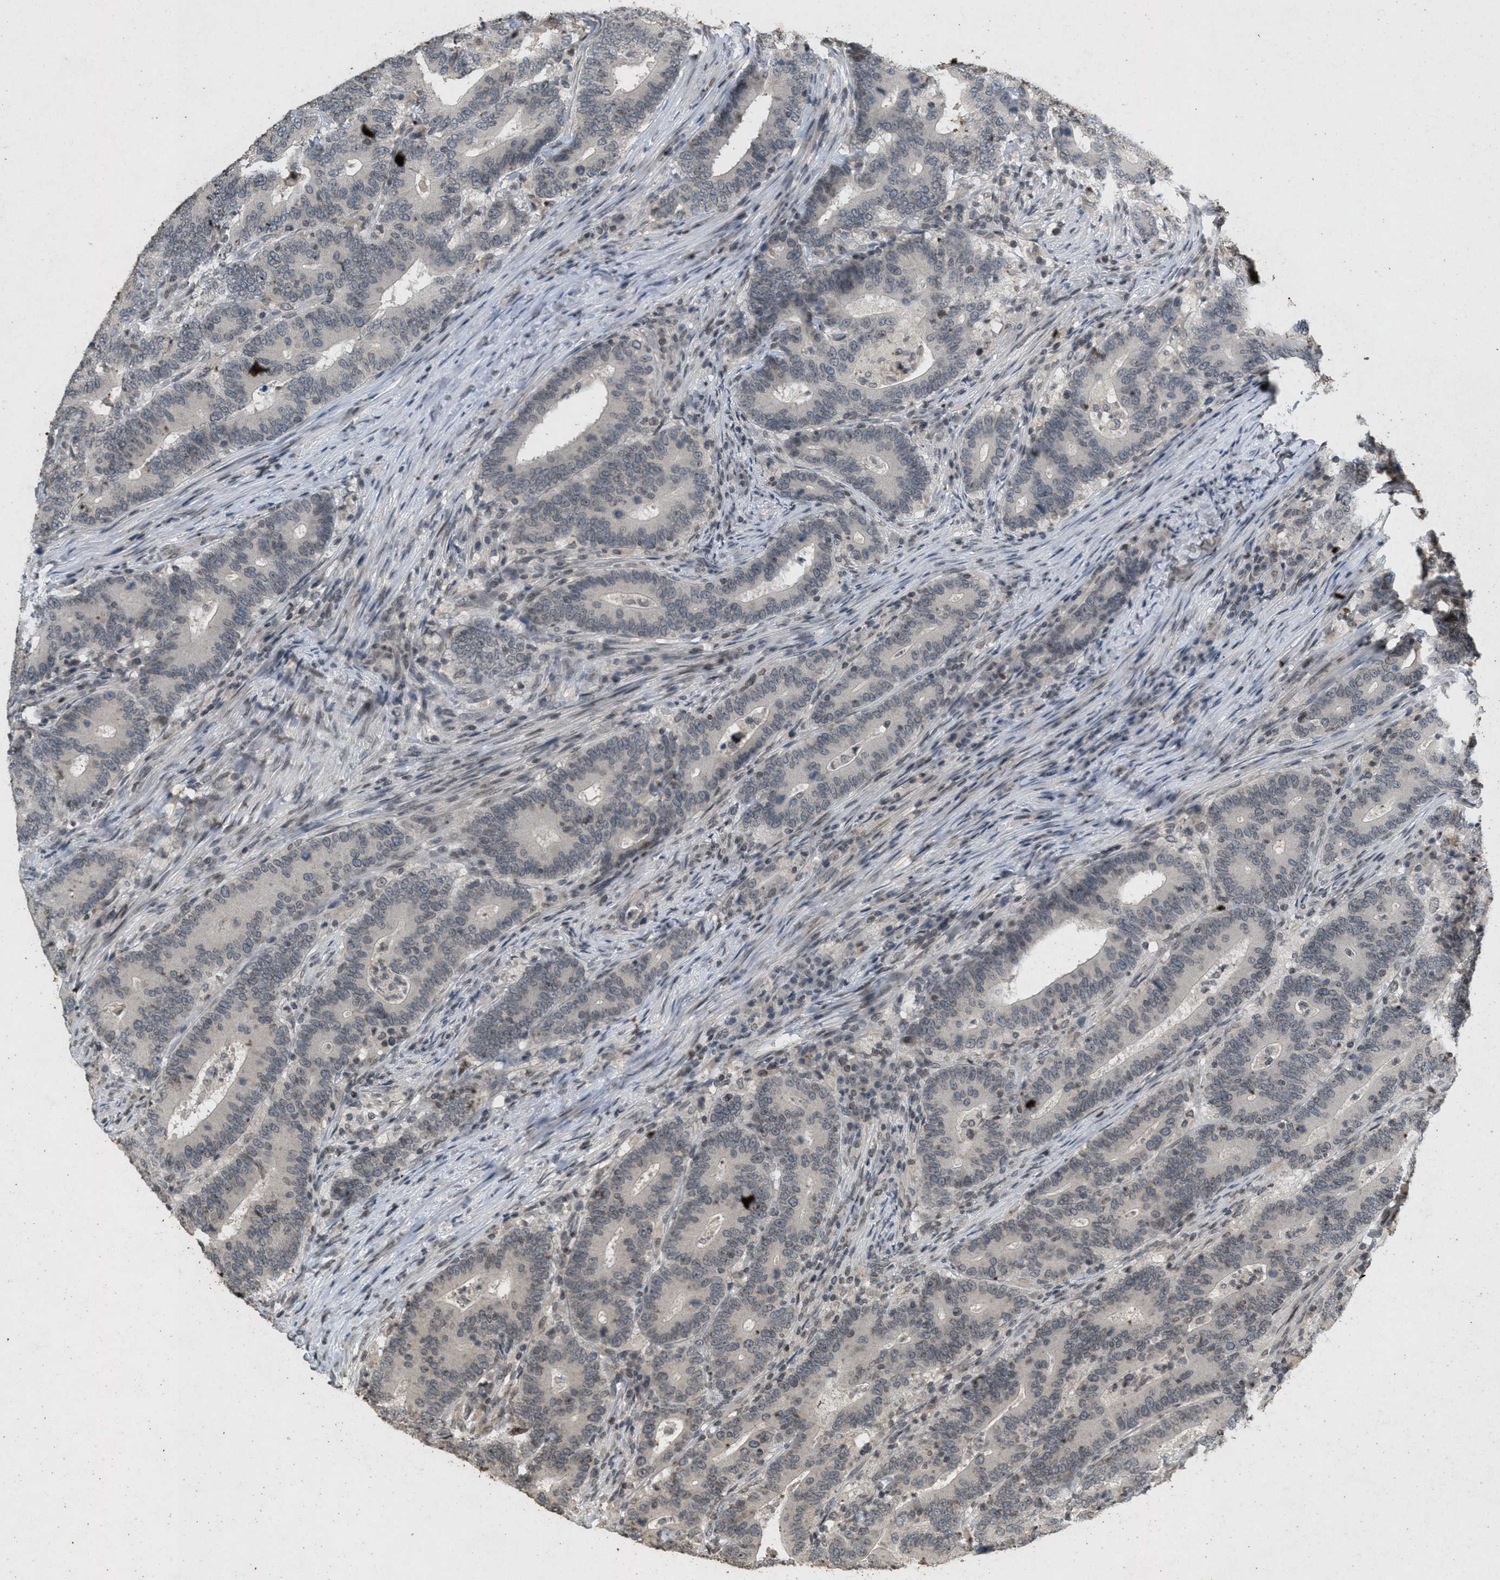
{"staining": {"intensity": "weak", "quantity": "<25%", "location": "cytoplasmic/membranous,nuclear"}, "tissue": "colorectal cancer", "cell_type": "Tumor cells", "image_type": "cancer", "snomed": [{"axis": "morphology", "description": "Adenocarcinoma, NOS"}, {"axis": "topography", "description": "Colon"}], "caption": "Micrograph shows no significant protein expression in tumor cells of colorectal cancer.", "gene": "ABHD6", "patient": {"sex": "female", "age": 66}}